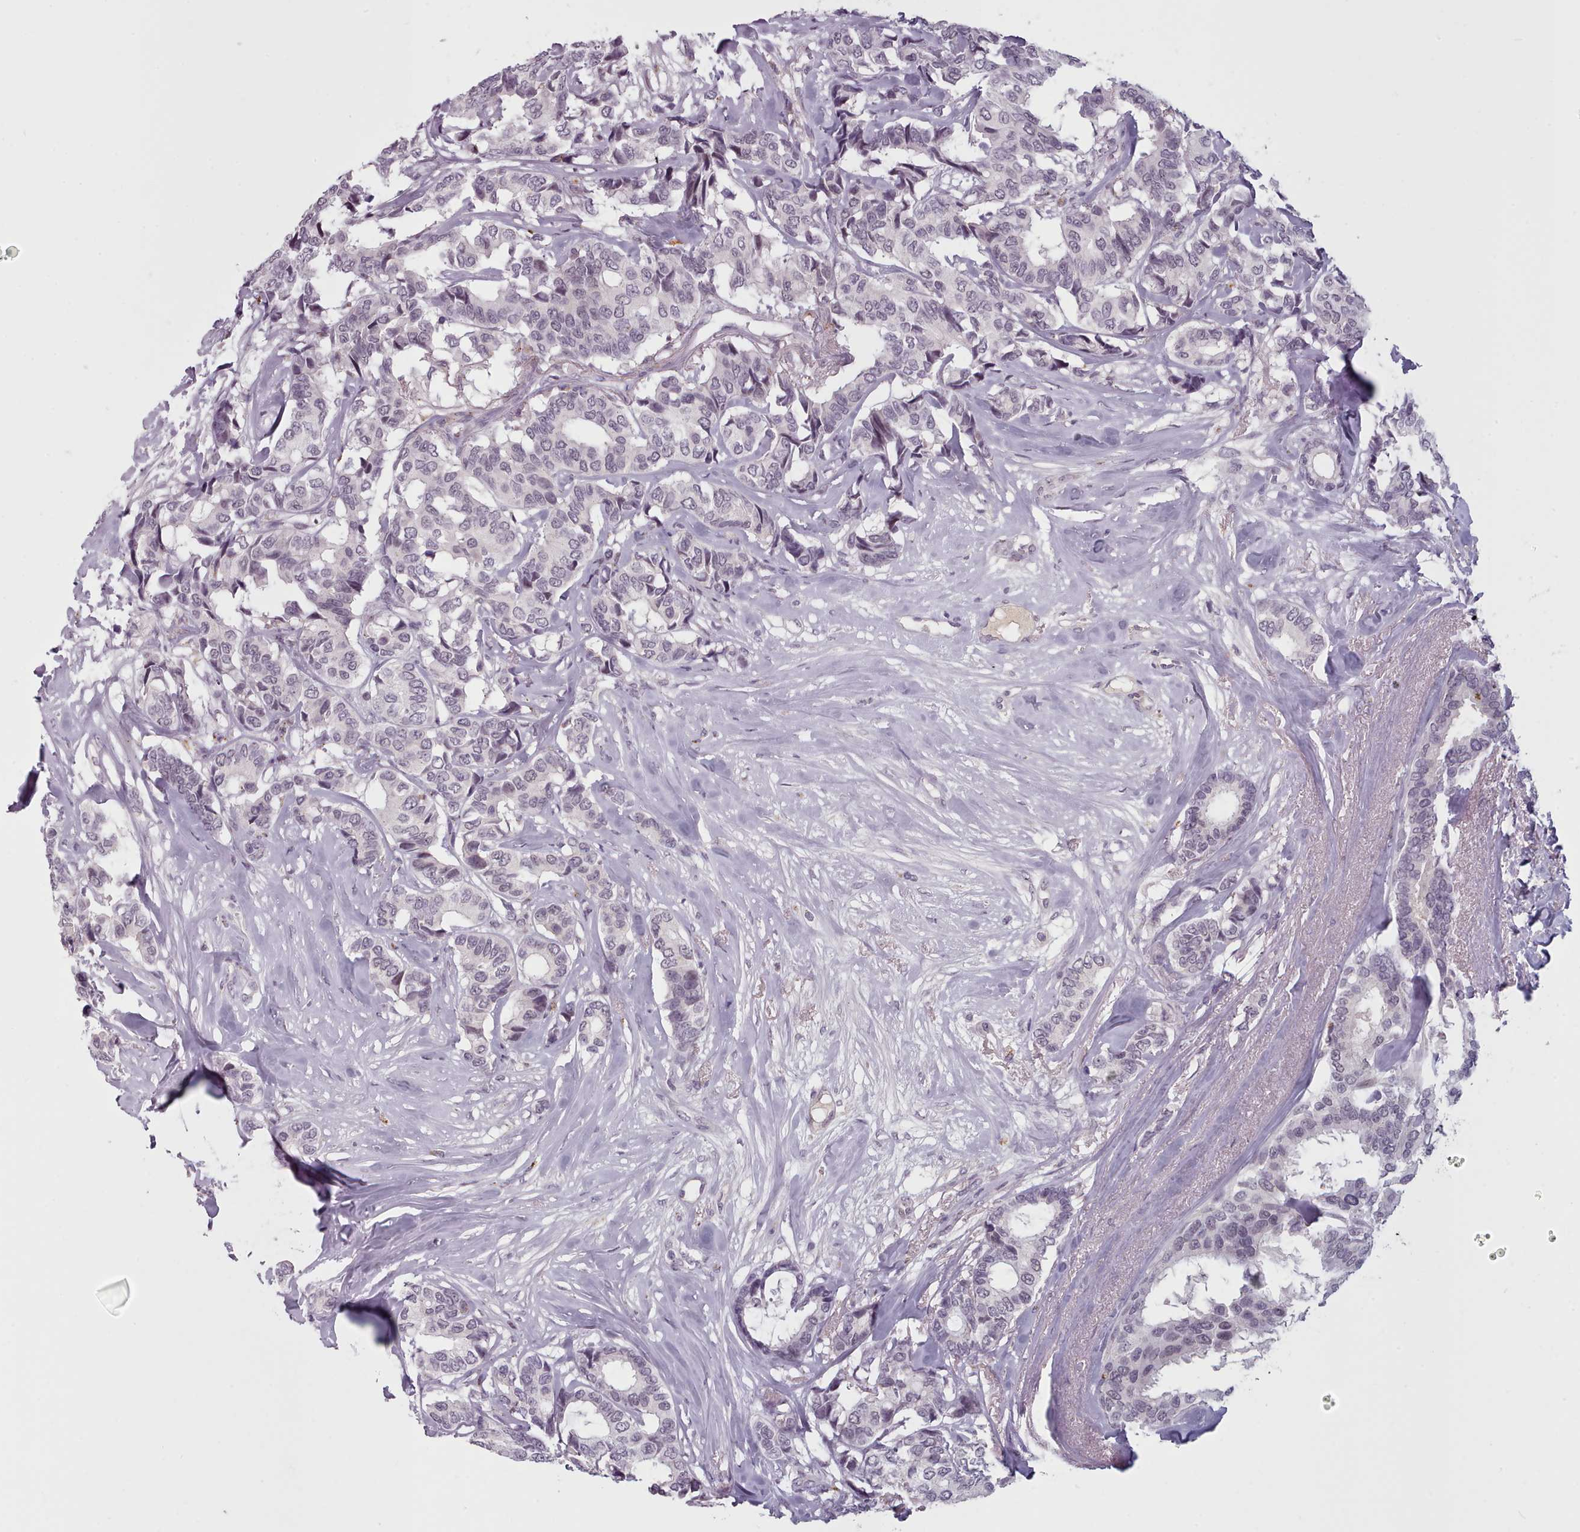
{"staining": {"intensity": "weak", "quantity": "<25%", "location": "nuclear"}, "tissue": "breast cancer", "cell_type": "Tumor cells", "image_type": "cancer", "snomed": [{"axis": "morphology", "description": "Duct carcinoma"}, {"axis": "topography", "description": "Breast"}], "caption": "Immunohistochemistry (IHC) of breast cancer (infiltrating ductal carcinoma) displays no staining in tumor cells.", "gene": "PBX4", "patient": {"sex": "female", "age": 87}}